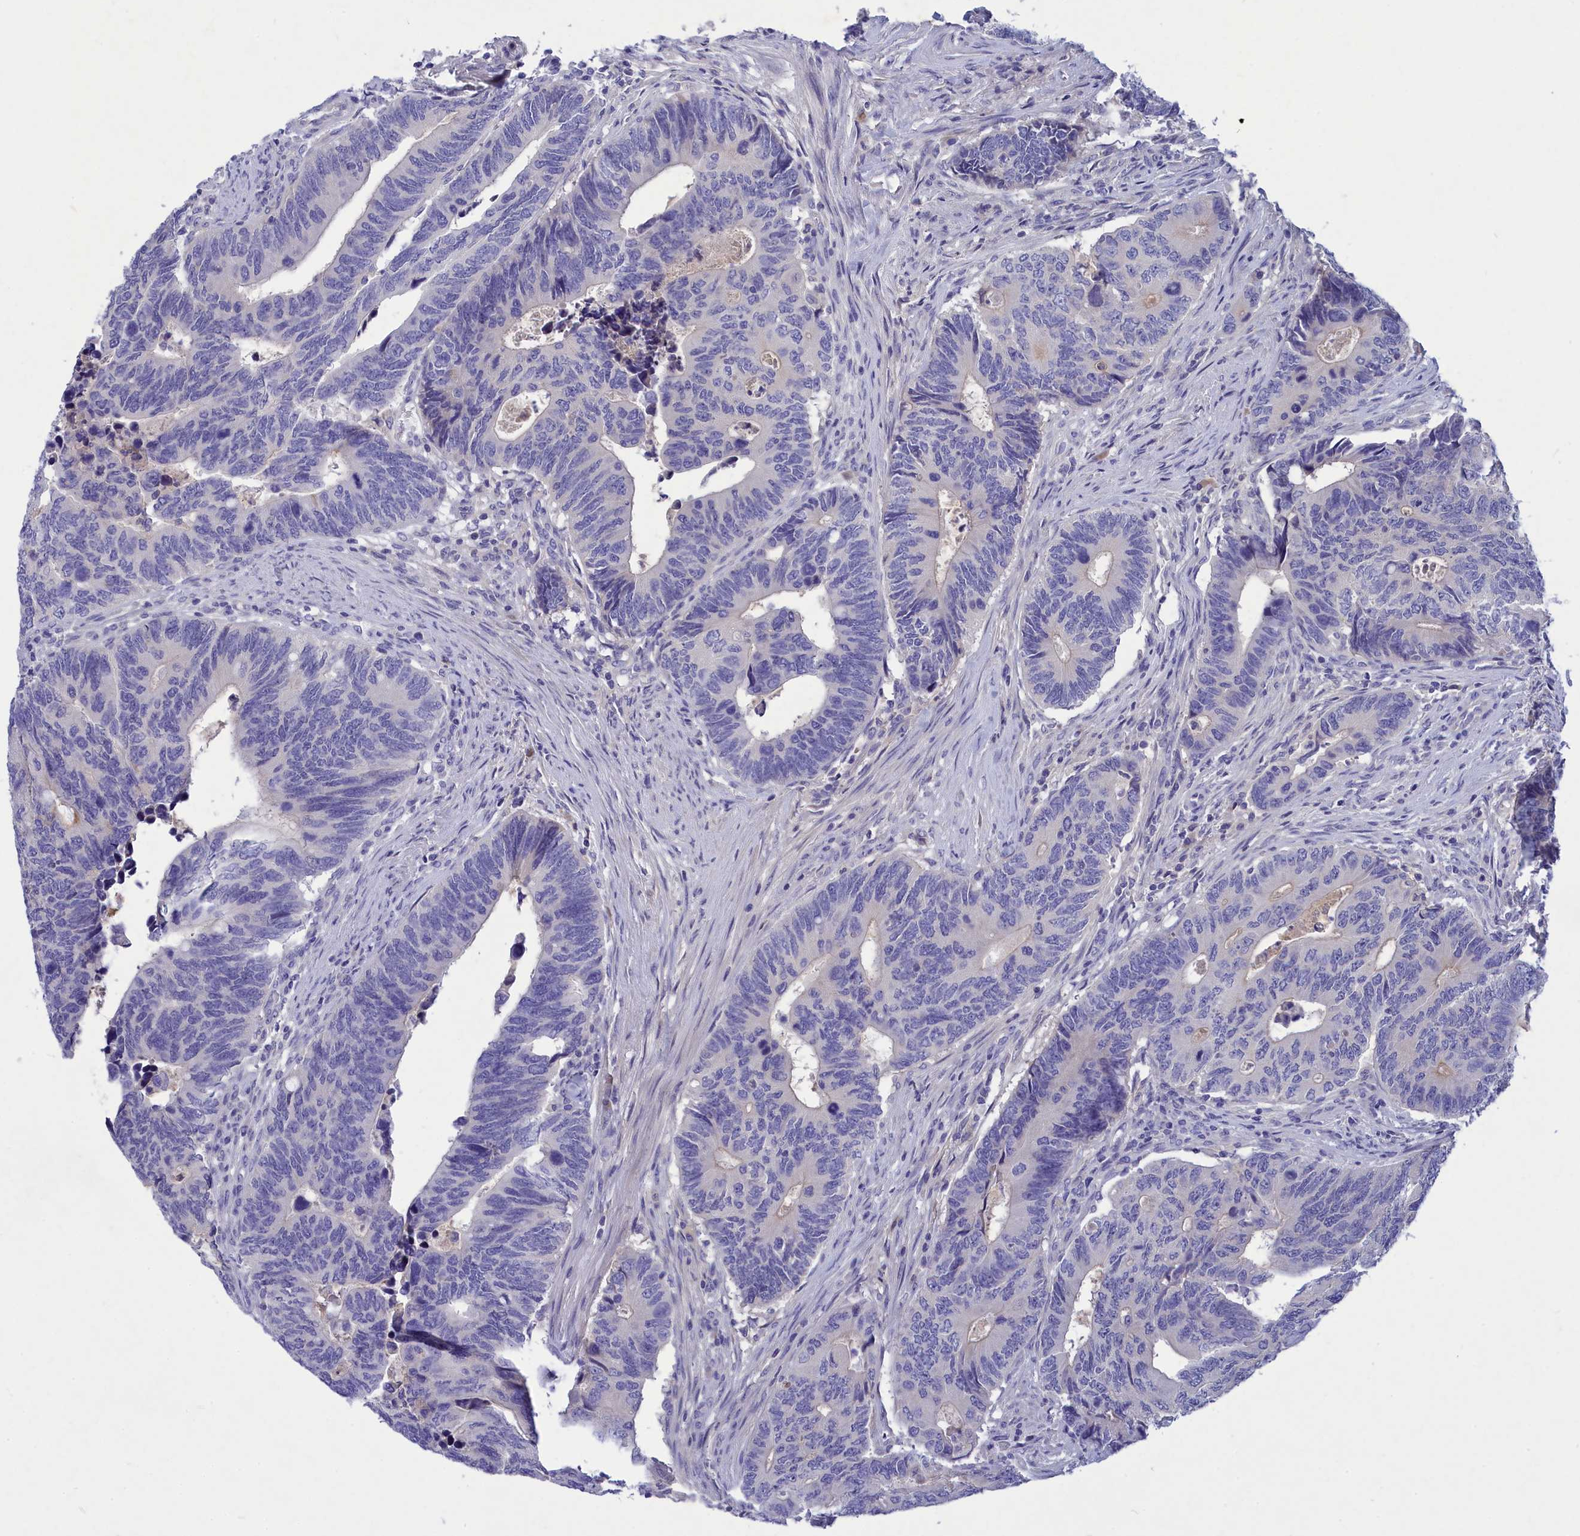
{"staining": {"intensity": "negative", "quantity": "none", "location": "none"}, "tissue": "colorectal cancer", "cell_type": "Tumor cells", "image_type": "cancer", "snomed": [{"axis": "morphology", "description": "Adenocarcinoma, NOS"}, {"axis": "topography", "description": "Colon"}], "caption": "The IHC micrograph has no significant staining in tumor cells of colorectal cancer tissue.", "gene": "DEFB119", "patient": {"sex": "male", "age": 87}}